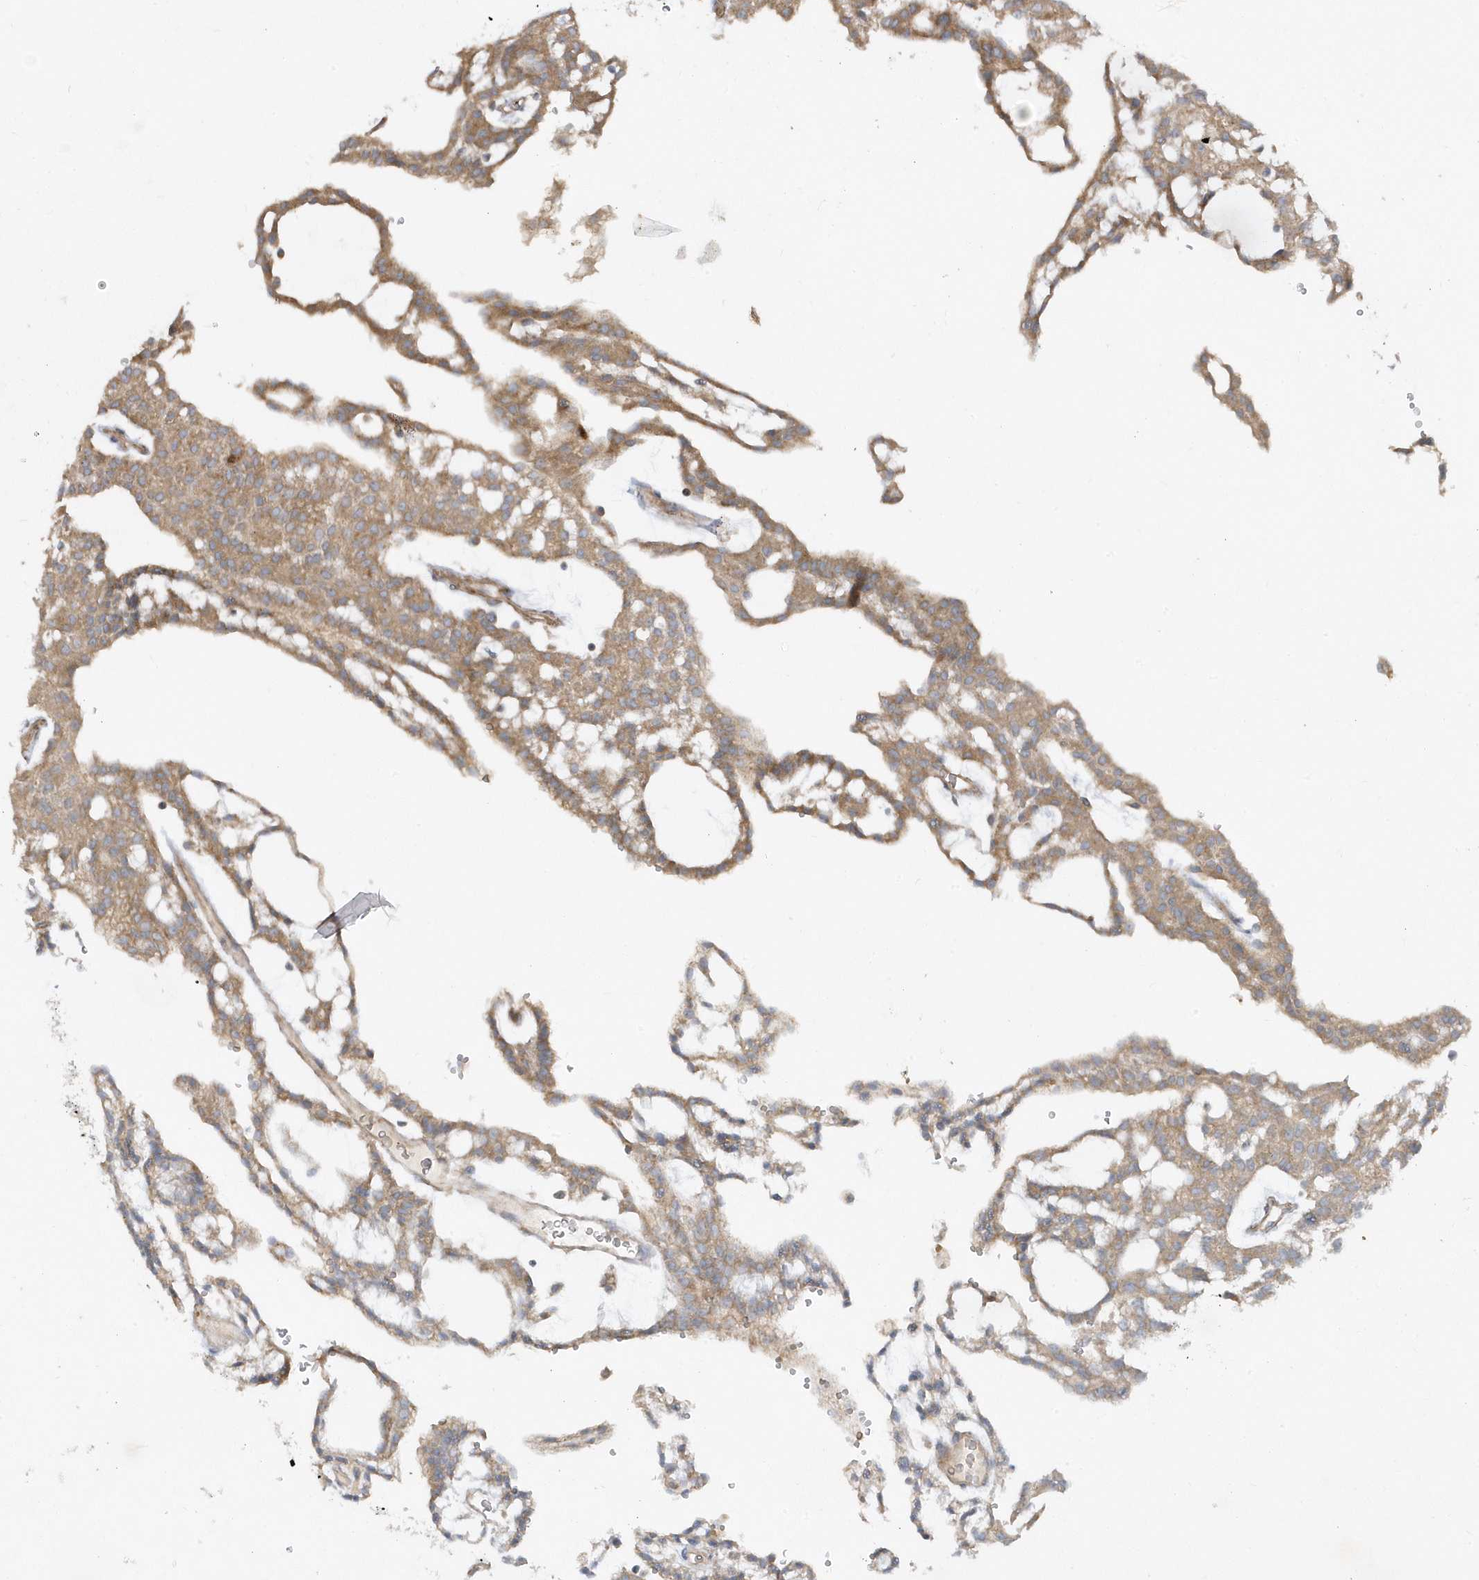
{"staining": {"intensity": "weak", "quantity": ">75%", "location": "cytoplasmic/membranous"}, "tissue": "renal cancer", "cell_type": "Tumor cells", "image_type": "cancer", "snomed": [{"axis": "morphology", "description": "Adenocarcinoma, NOS"}, {"axis": "topography", "description": "Kidney"}], "caption": "A histopathology image of human renal adenocarcinoma stained for a protein shows weak cytoplasmic/membranous brown staining in tumor cells.", "gene": "LEXM", "patient": {"sex": "male", "age": 63}}